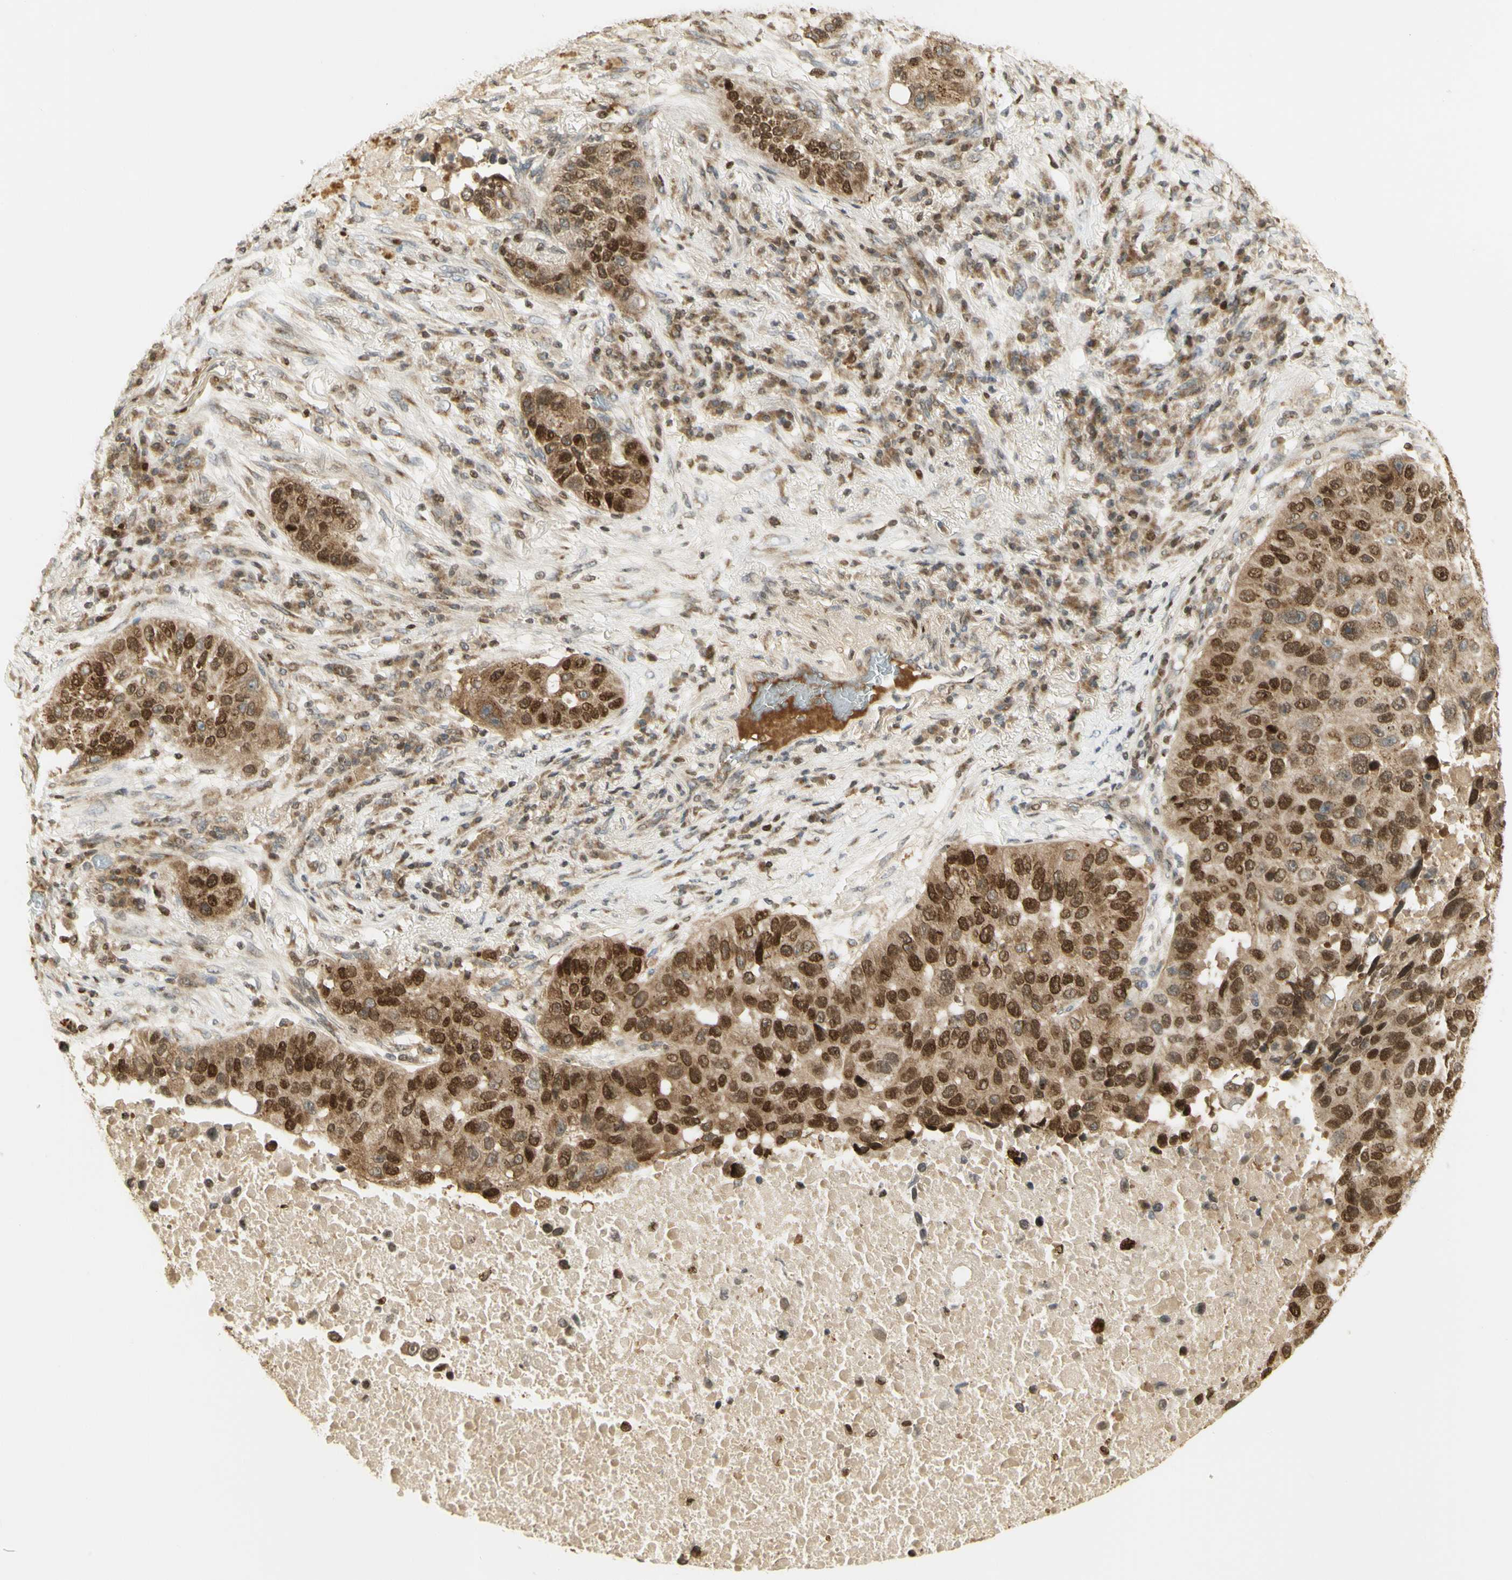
{"staining": {"intensity": "strong", "quantity": ">75%", "location": "cytoplasmic/membranous,nuclear"}, "tissue": "lung cancer", "cell_type": "Tumor cells", "image_type": "cancer", "snomed": [{"axis": "morphology", "description": "Squamous cell carcinoma, NOS"}, {"axis": "topography", "description": "Lung"}], "caption": "An image showing strong cytoplasmic/membranous and nuclear staining in approximately >75% of tumor cells in lung cancer (squamous cell carcinoma), as visualized by brown immunohistochemical staining.", "gene": "KIF11", "patient": {"sex": "male", "age": 57}}